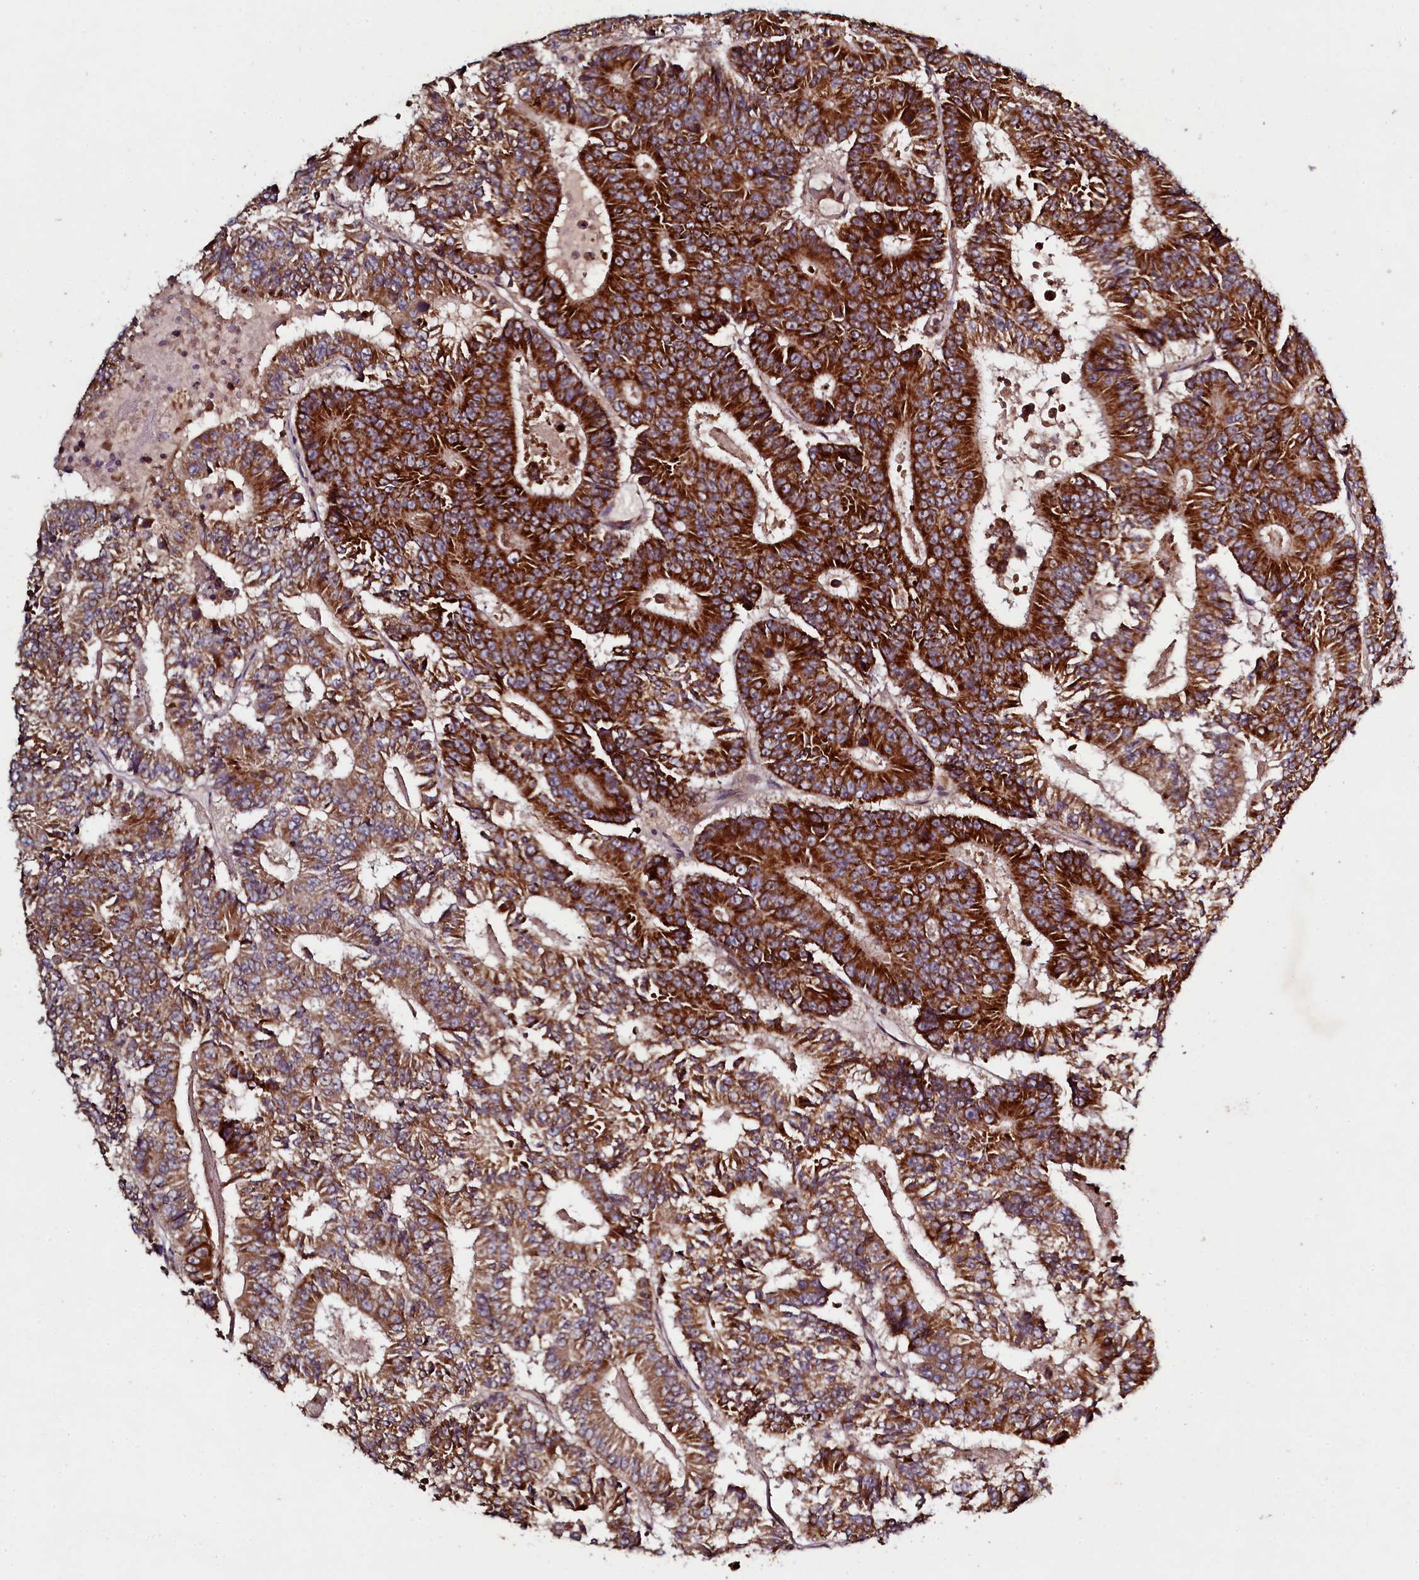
{"staining": {"intensity": "strong", "quantity": ">75%", "location": "cytoplasmic/membranous"}, "tissue": "colorectal cancer", "cell_type": "Tumor cells", "image_type": "cancer", "snomed": [{"axis": "morphology", "description": "Adenocarcinoma, NOS"}, {"axis": "topography", "description": "Colon"}], "caption": "Human colorectal cancer (adenocarcinoma) stained with a brown dye reveals strong cytoplasmic/membranous positive staining in about >75% of tumor cells.", "gene": "SEC24C", "patient": {"sex": "male", "age": 83}}